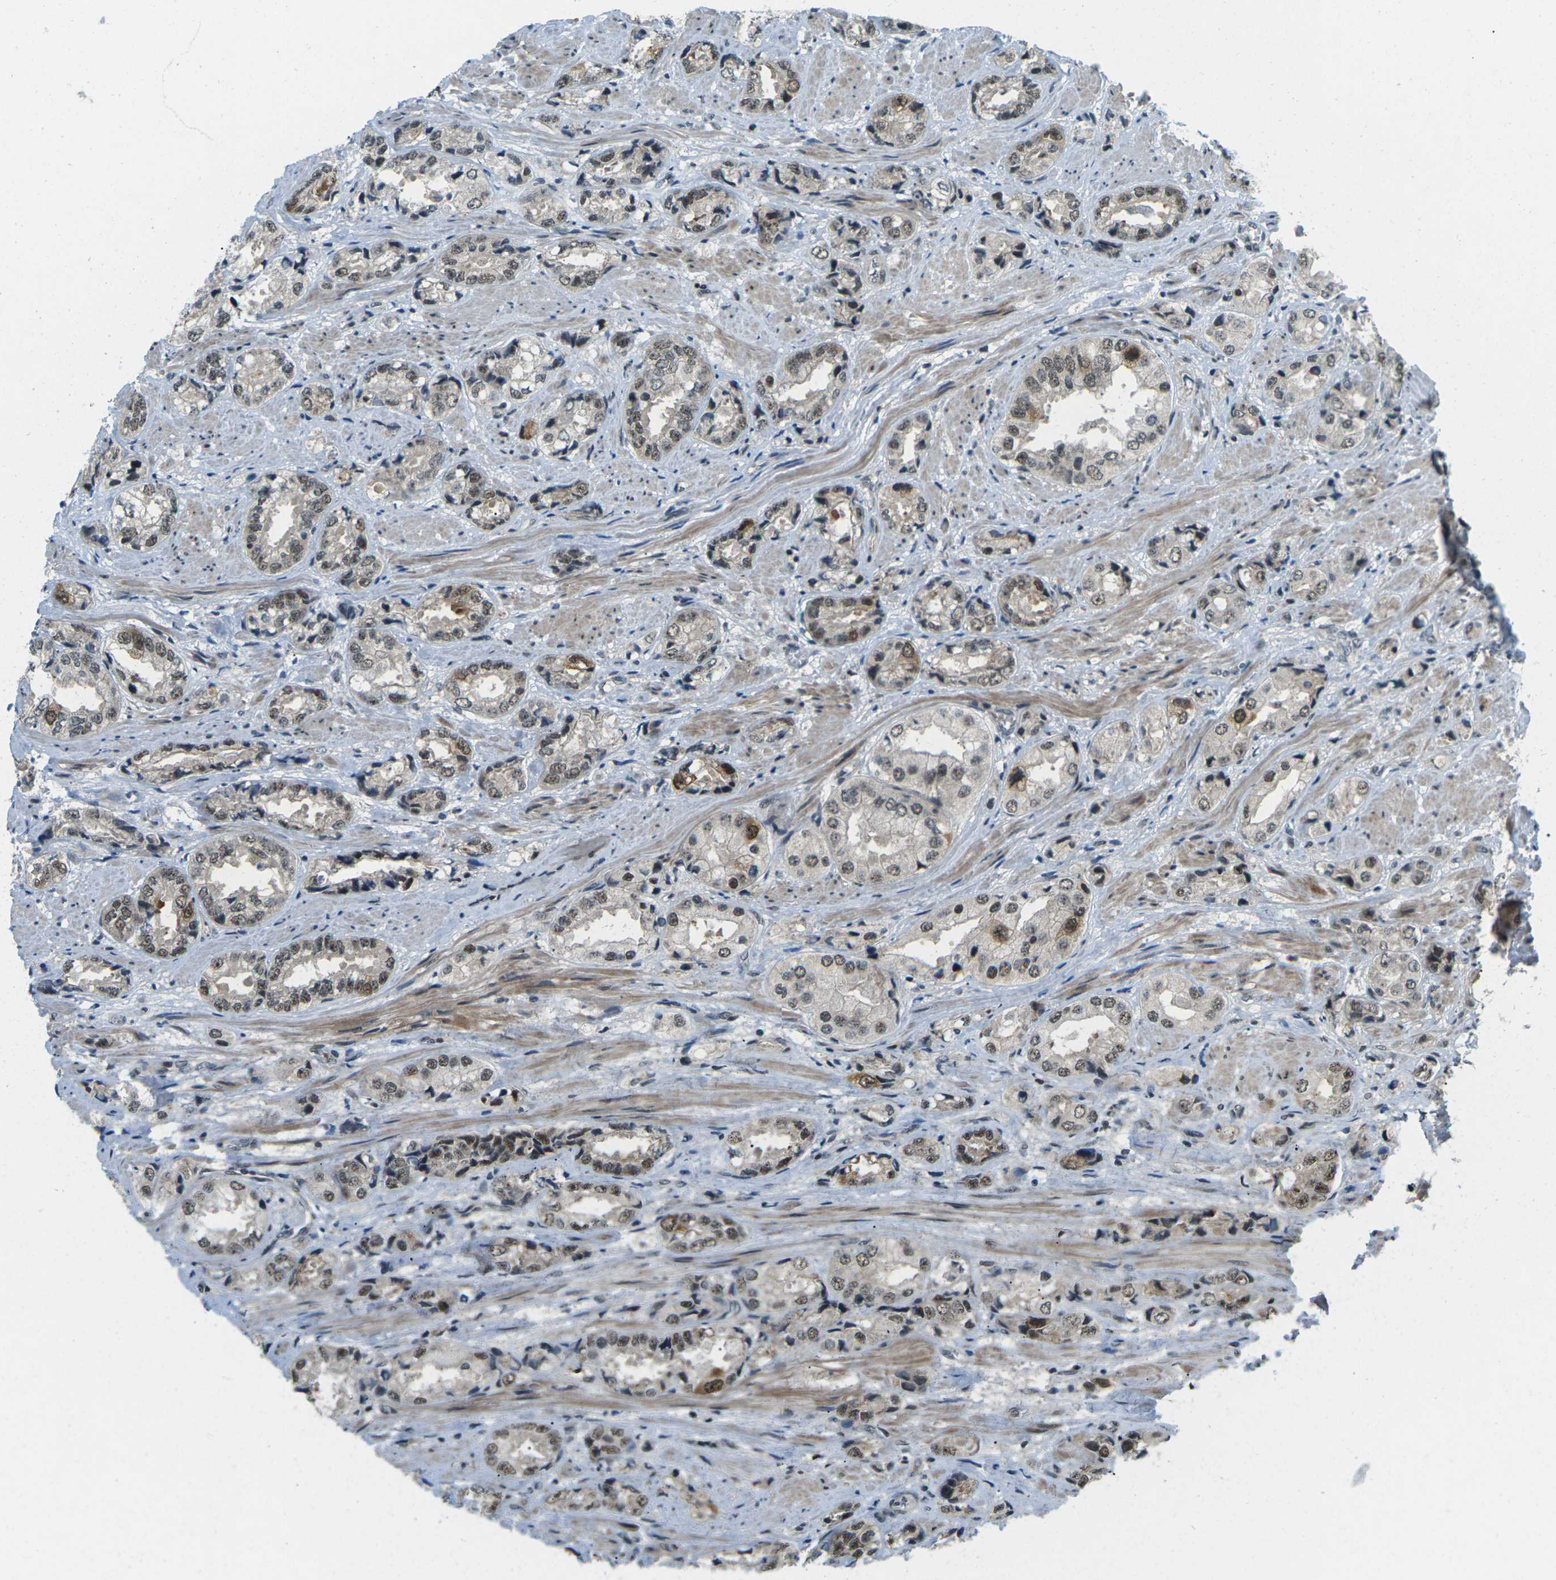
{"staining": {"intensity": "moderate", "quantity": ">75%", "location": "nuclear"}, "tissue": "prostate cancer", "cell_type": "Tumor cells", "image_type": "cancer", "snomed": [{"axis": "morphology", "description": "Adenocarcinoma, High grade"}, {"axis": "topography", "description": "Prostate"}], "caption": "IHC image of adenocarcinoma (high-grade) (prostate) stained for a protein (brown), which displays medium levels of moderate nuclear positivity in about >75% of tumor cells.", "gene": "UBE2S", "patient": {"sex": "male", "age": 61}}